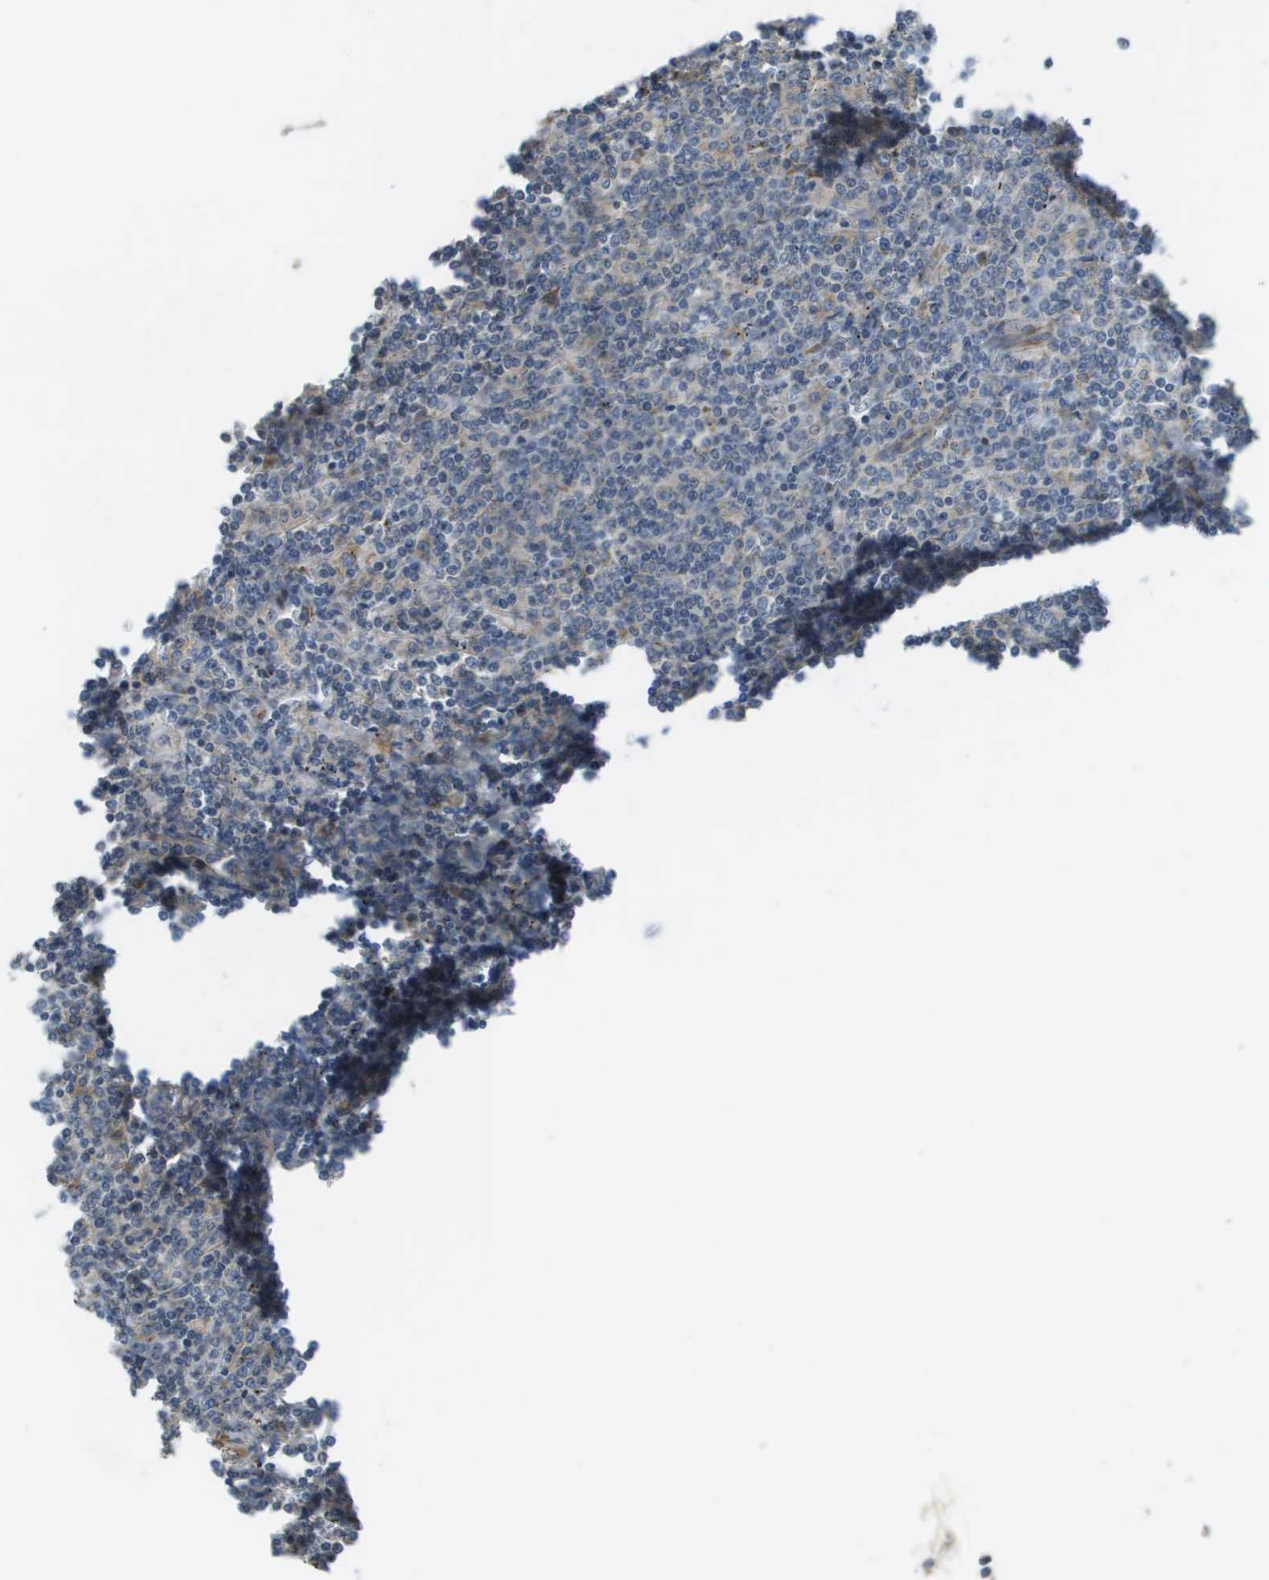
{"staining": {"intensity": "negative", "quantity": "none", "location": "none"}, "tissue": "lymphoma", "cell_type": "Tumor cells", "image_type": "cancer", "snomed": [{"axis": "morphology", "description": "Malignant lymphoma, non-Hodgkin's type, Low grade"}, {"axis": "topography", "description": "Spleen"}], "caption": "The photomicrograph shows no significant expression in tumor cells of malignant lymphoma, non-Hodgkin's type (low-grade).", "gene": "CLCN2", "patient": {"sex": "female", "age": 19}}